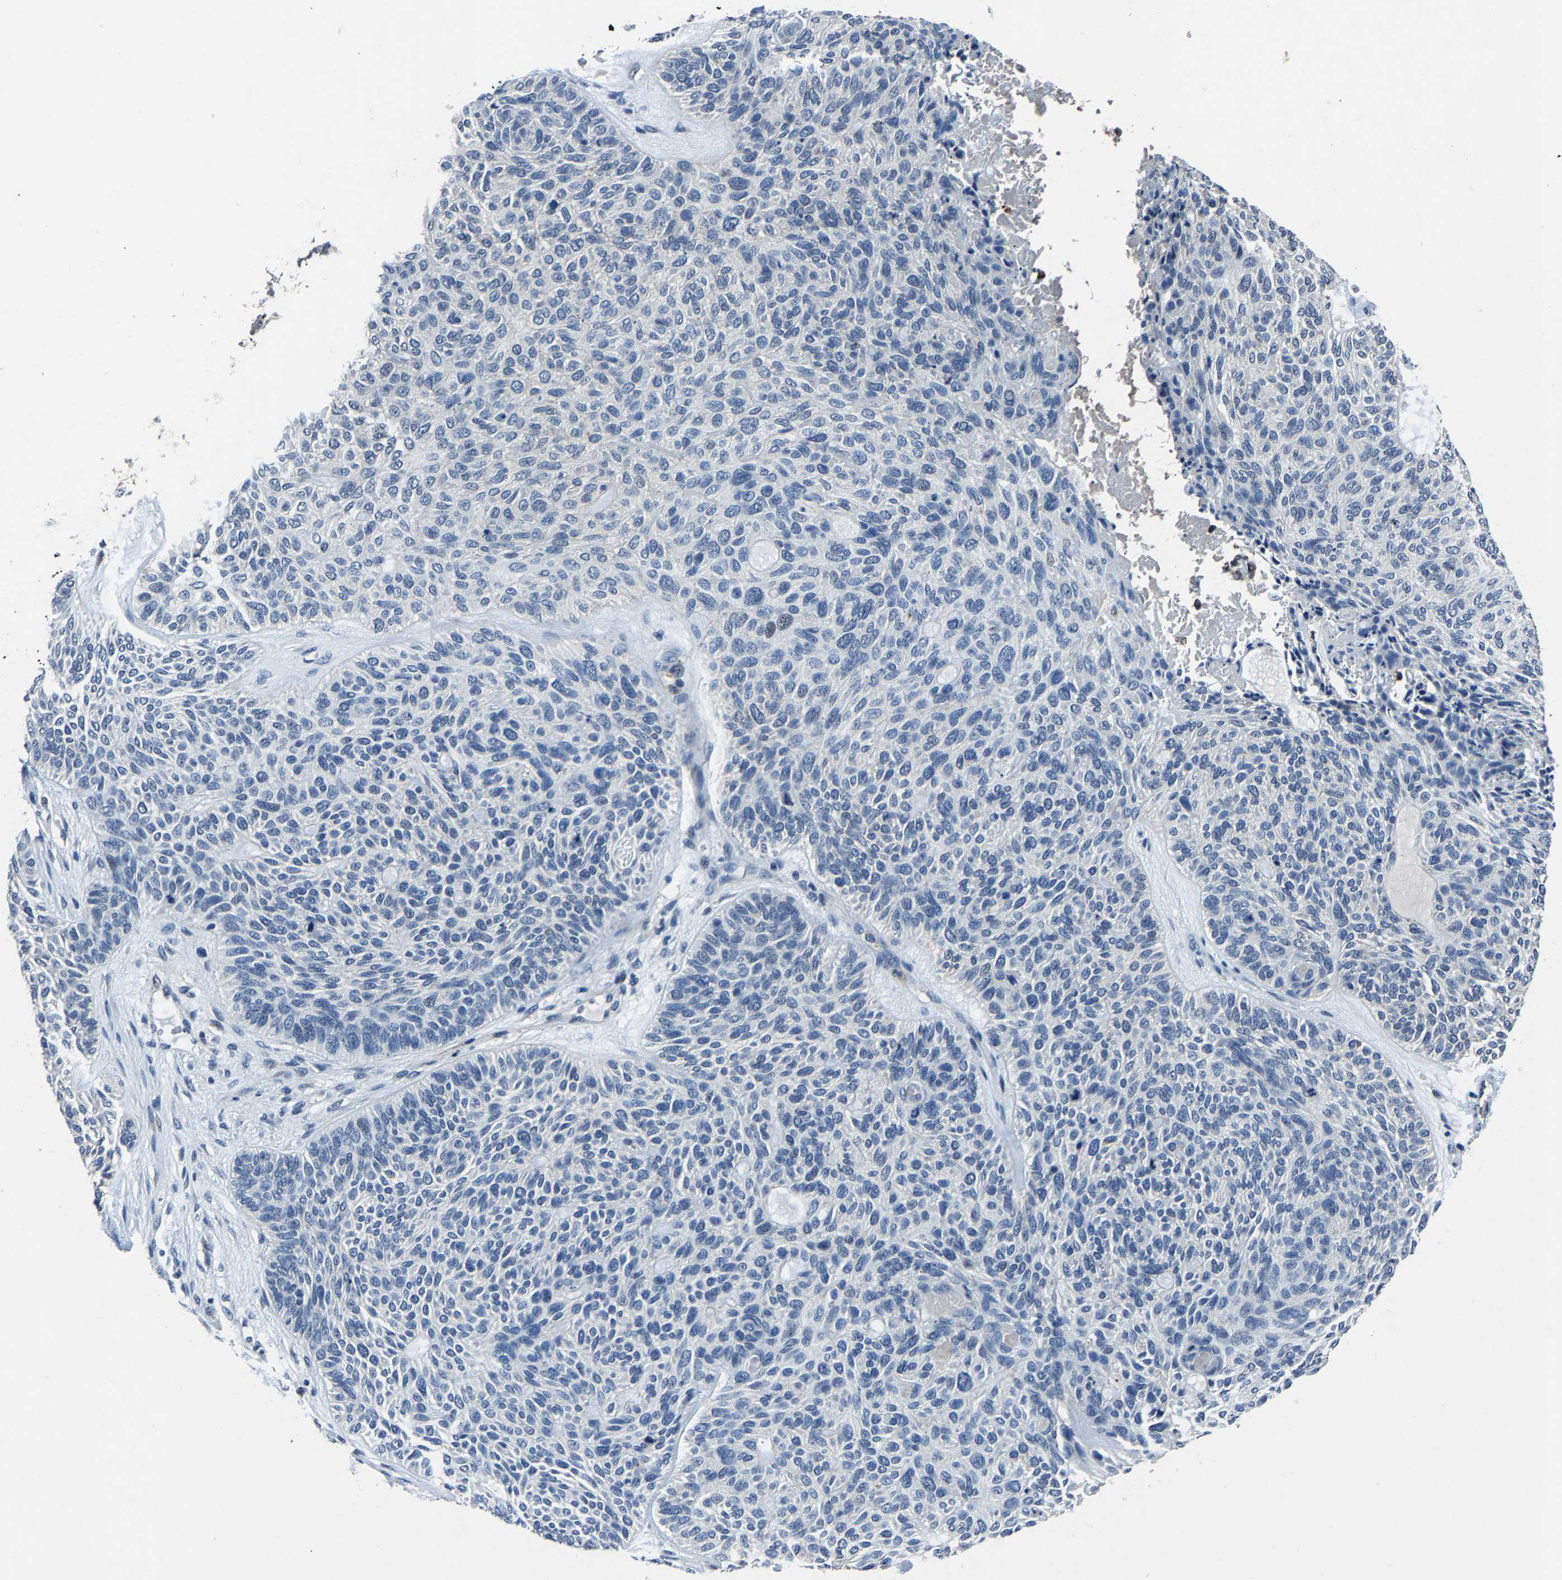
{"staining": {"intensity": "negative", "quantity": "none", "location": "none"}, "tissue": "skin cancer", "cell_type": "Tumor cells", "image_type": "cancer", "snomed": [{"axis": "morphology", "description": "Basal cell carcinoma"}, {"axis": "topography", "description": "Skin"}], "caption": "The histopathology image displays no significant staining in tumor cells of skin cancer (basal cell carcinoma). Nuclei are stained in blue.", "gene": "PCNX2", "patient": {"sex": "male", "age": 55}}